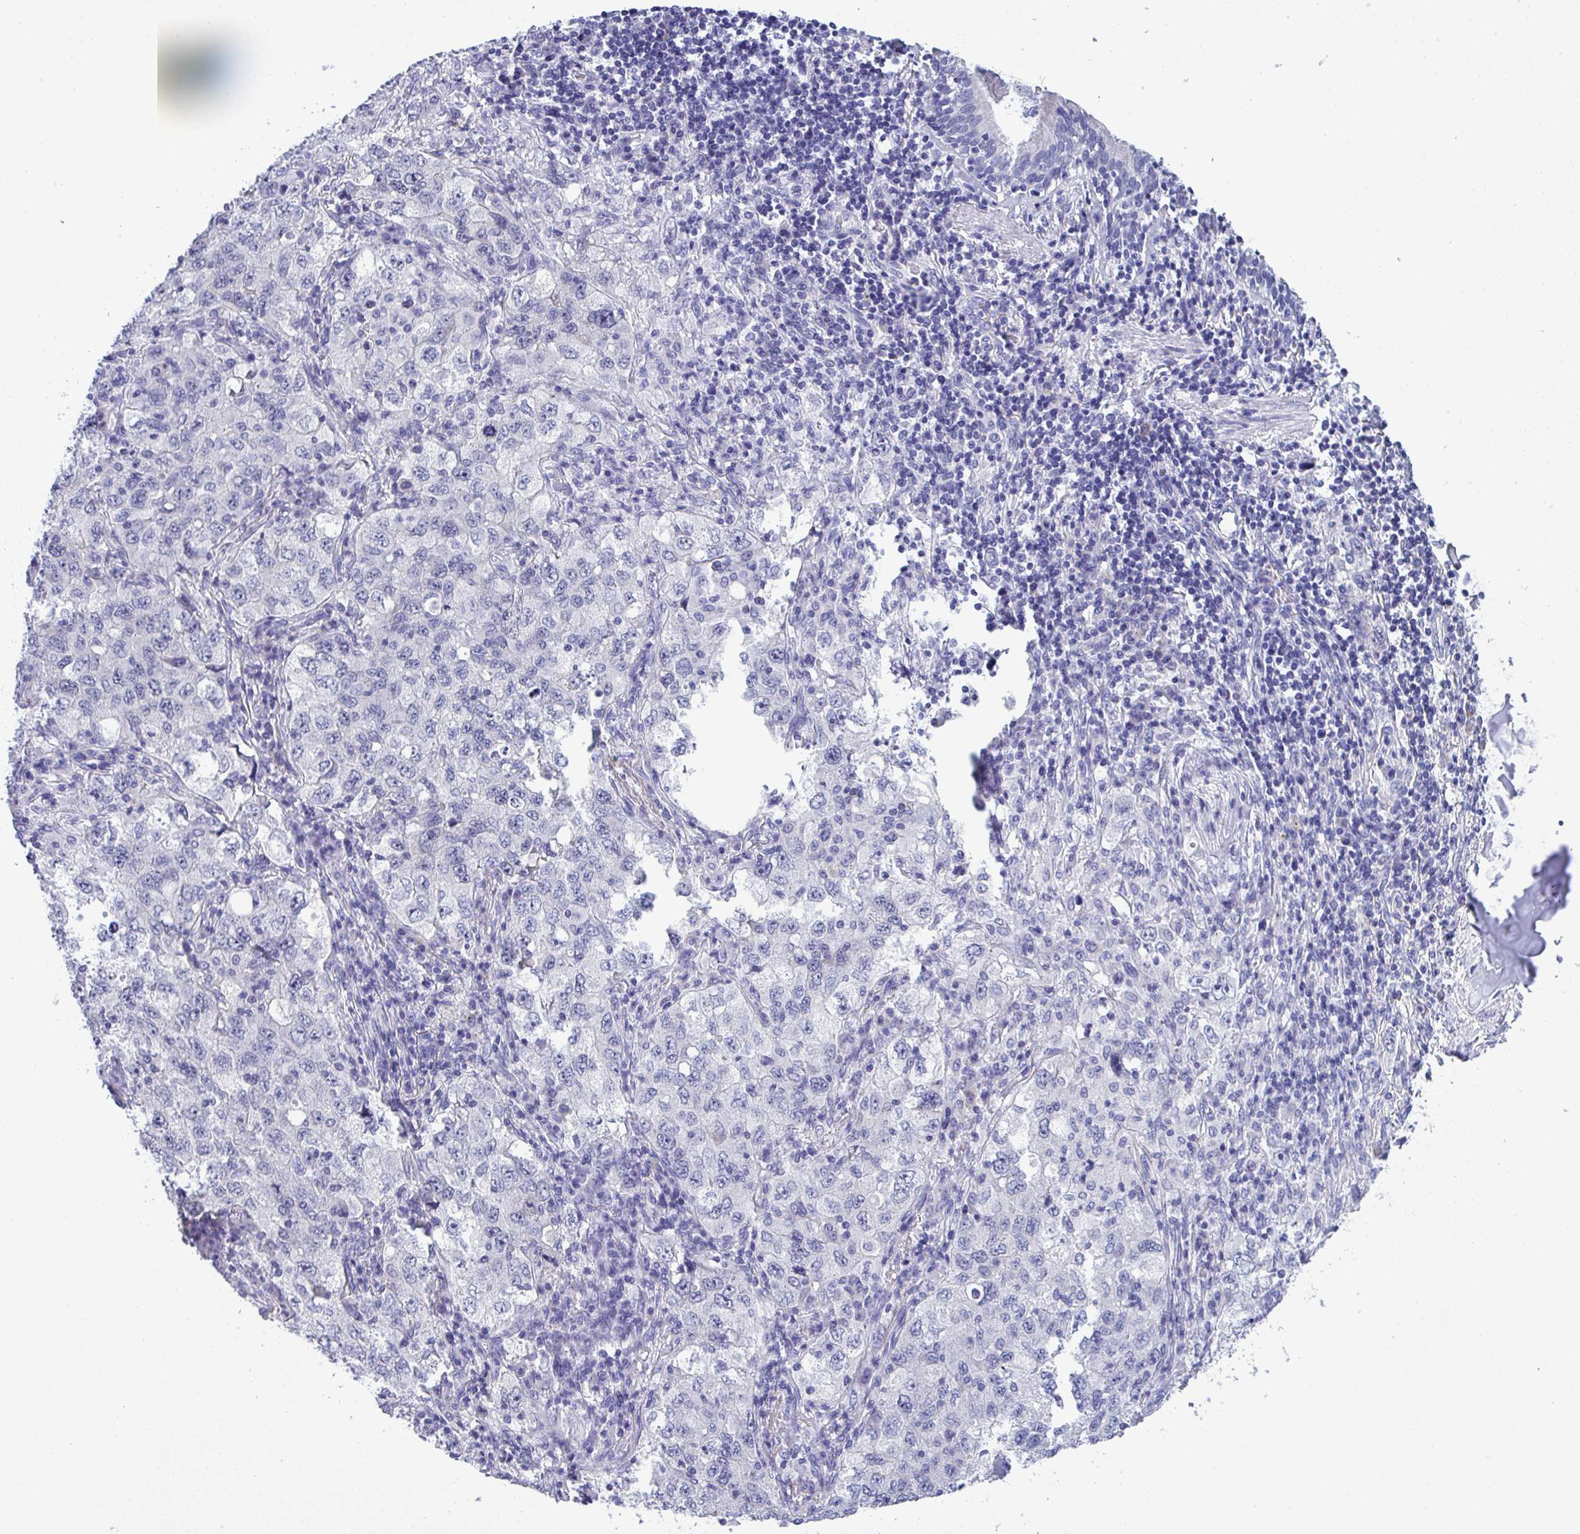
{"staining": {"intensity": "negative", "quantity": "none", "location": "none"}, "tissue": "lung cancer", "cell_type": "Tumor cells", "image_type": "cancer", "snomed": [{"axis": "morphology", "description": "Adenocarcinoma, NOS"}, {"axis": "topography", "description": "Lung"}], "caption": "Histopathology image shows no significant protein expression in tumor cells of lung adenocarcinoma.", "gene": "YBX2", "patient": {"sex": "female", "age": 57}}